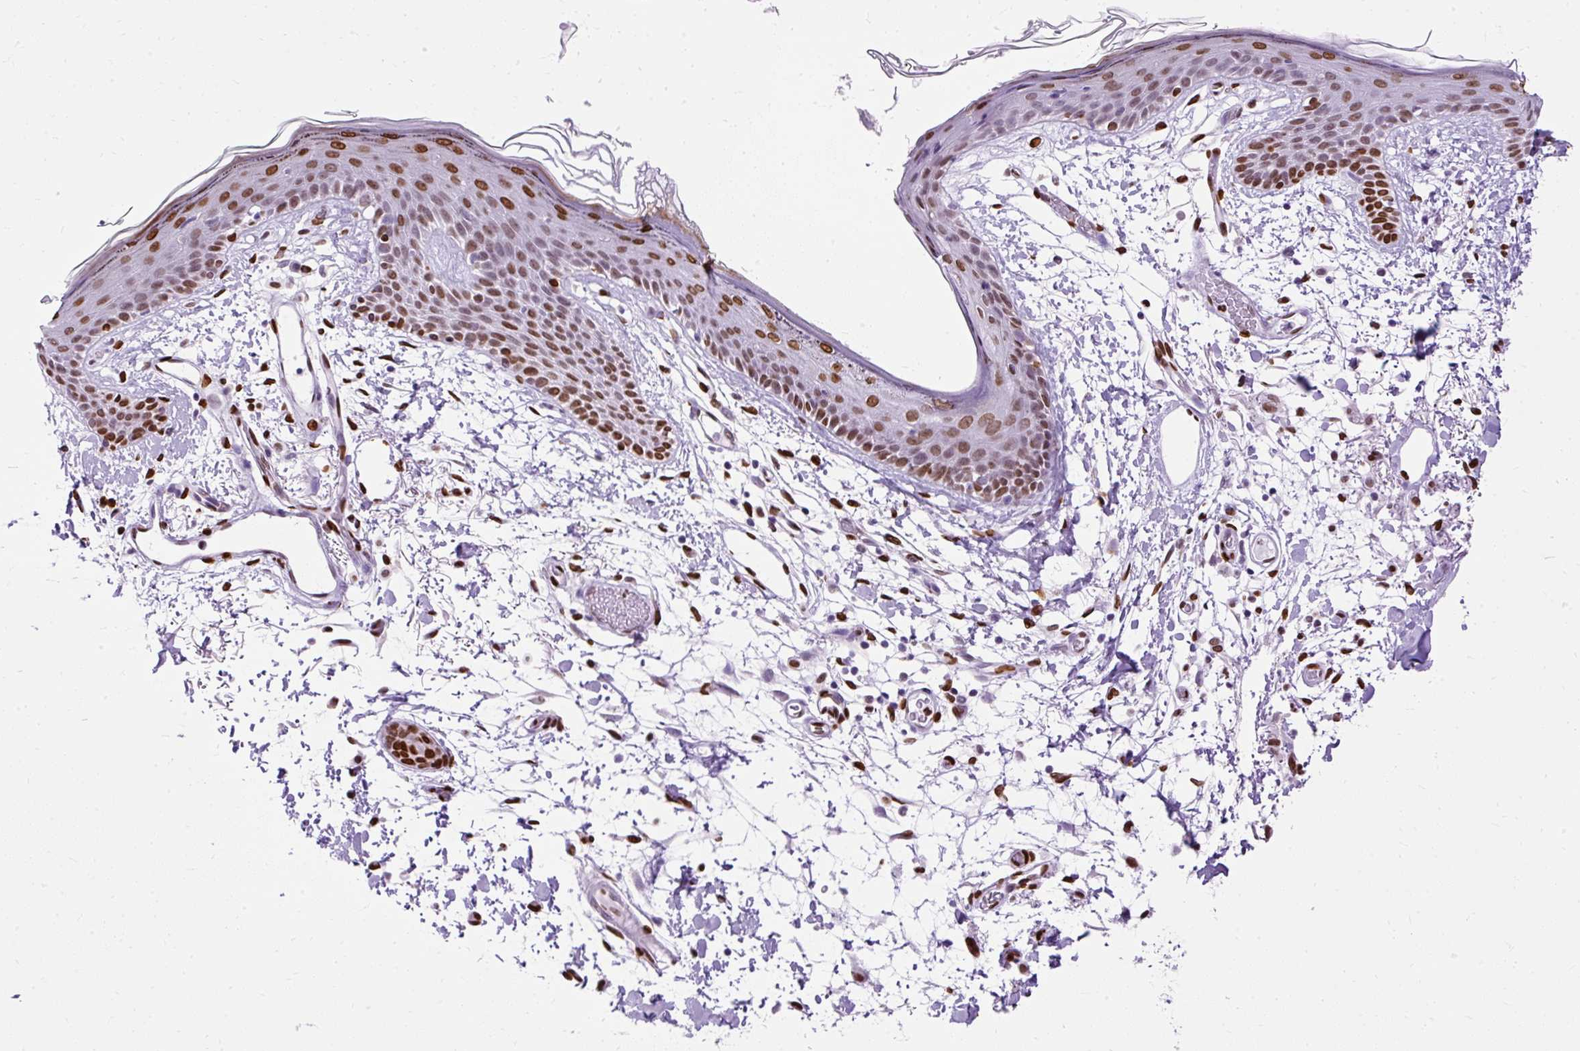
{"staining": {"intensity": "strong", "quantity": ">75%", "location": "nuclear"}, "tissue": "skin", "cell_type": "Fibroblasts", "image_type": "normal", "snomed": [{"axis": "morphology", "description": "Normal tissue, NOS"}, {"axis": "topography", "description": "Skin"}], "caption": "Immunohistochemical staining of normal skin reveals >75% levels of strong nuclear protein positivity in about >75% of fibroblasts.", "gene": "TMEM184C", "patient": {"sex": "male", "age": 79}}